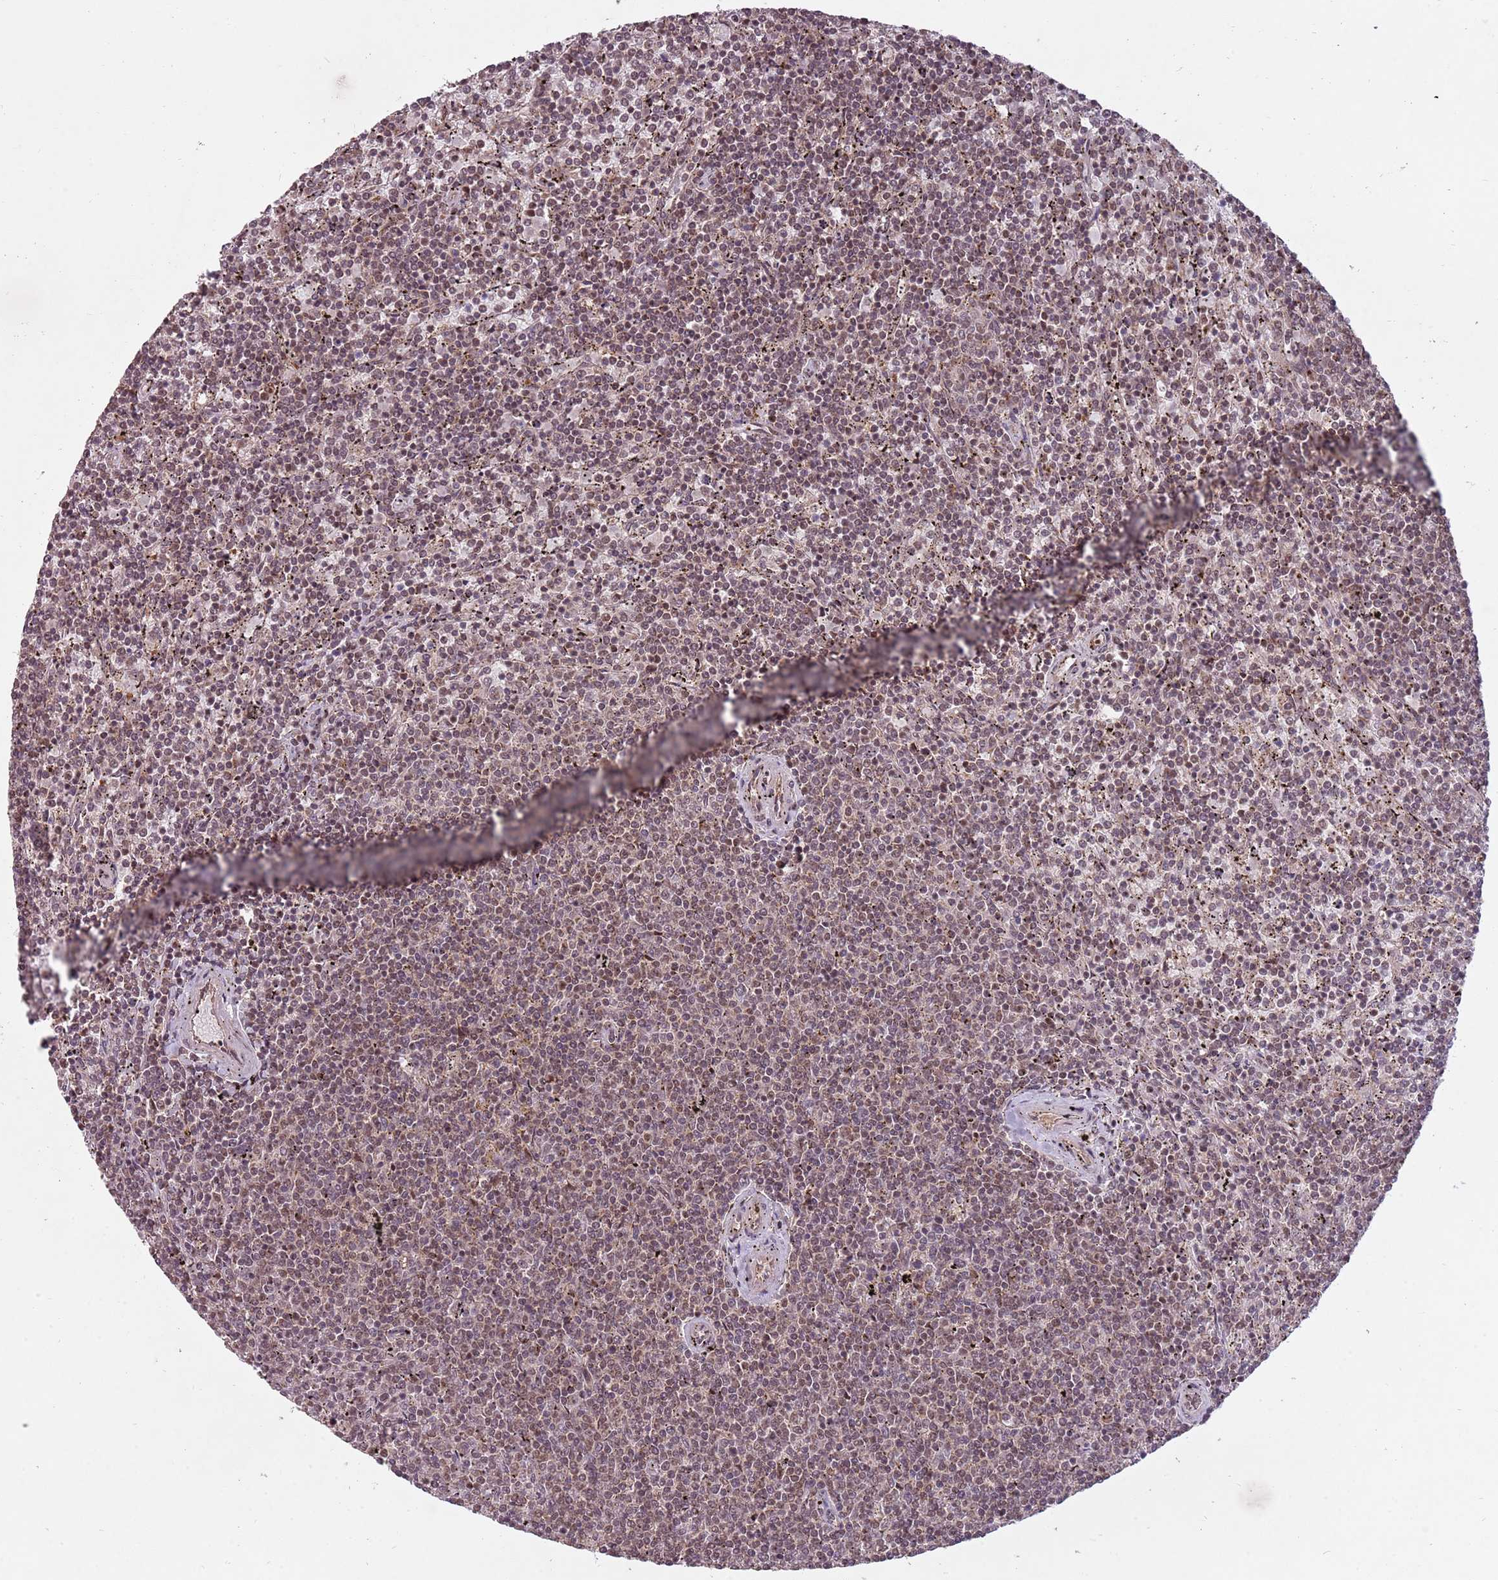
{"staining": {"intensity": "weak", "quantity": "25%-75%", "location": "nuclear"}, "tissue": "lymphoma", "cell_type": "Tumor cells", "image_type": "cancer", "snomed": [{"axis": "morphology", "description": "Malignant lymphoma, non-Hodgkin's type, Low grade"}, {"axis": "topography", "description": "Spleen"}], "caption": "Immunohistochemistry micrograph of lymphoma stained for a protein (brown), which demonstrates low levels of weak nuclear staining in about 25%-75% of tumor cells.", "gene": "SUDS3", "patient": {"sex": "female", "age": 50}}